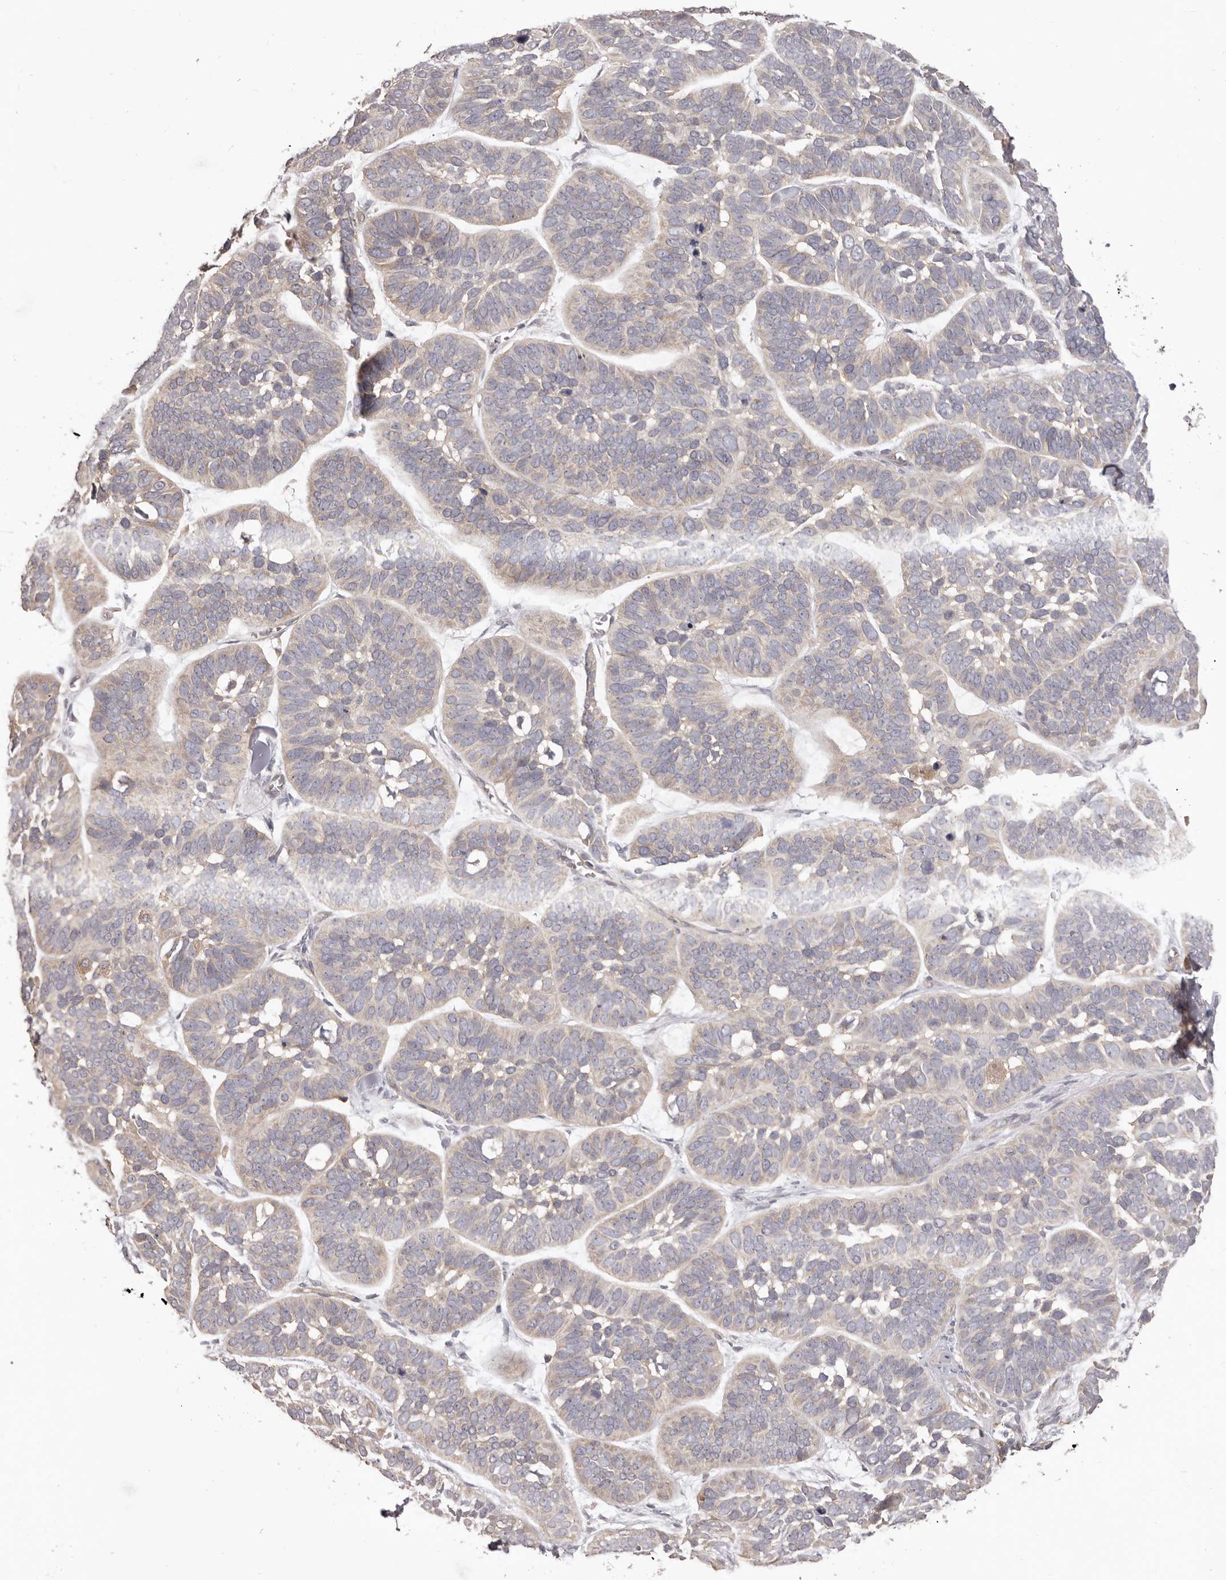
{"staining": {"intensity": "weak", "quantity": "<25%", "location": "cytoplasmic/membranous"}, "tissue": "skin cancer", "cell_type": "Tumor cells", "image_type": "cancer", "snomed": [{"axis": "morphology", "description": "Basal cell carcinoma"}, {"axis": "topography", "description": "Skin"}], "caption": "Tumor cells are negative for protein expression in human skin cancer (basal cell carcinoma).", "gene": "HRH1", "patient": {"sex": "male", "age": 62}}